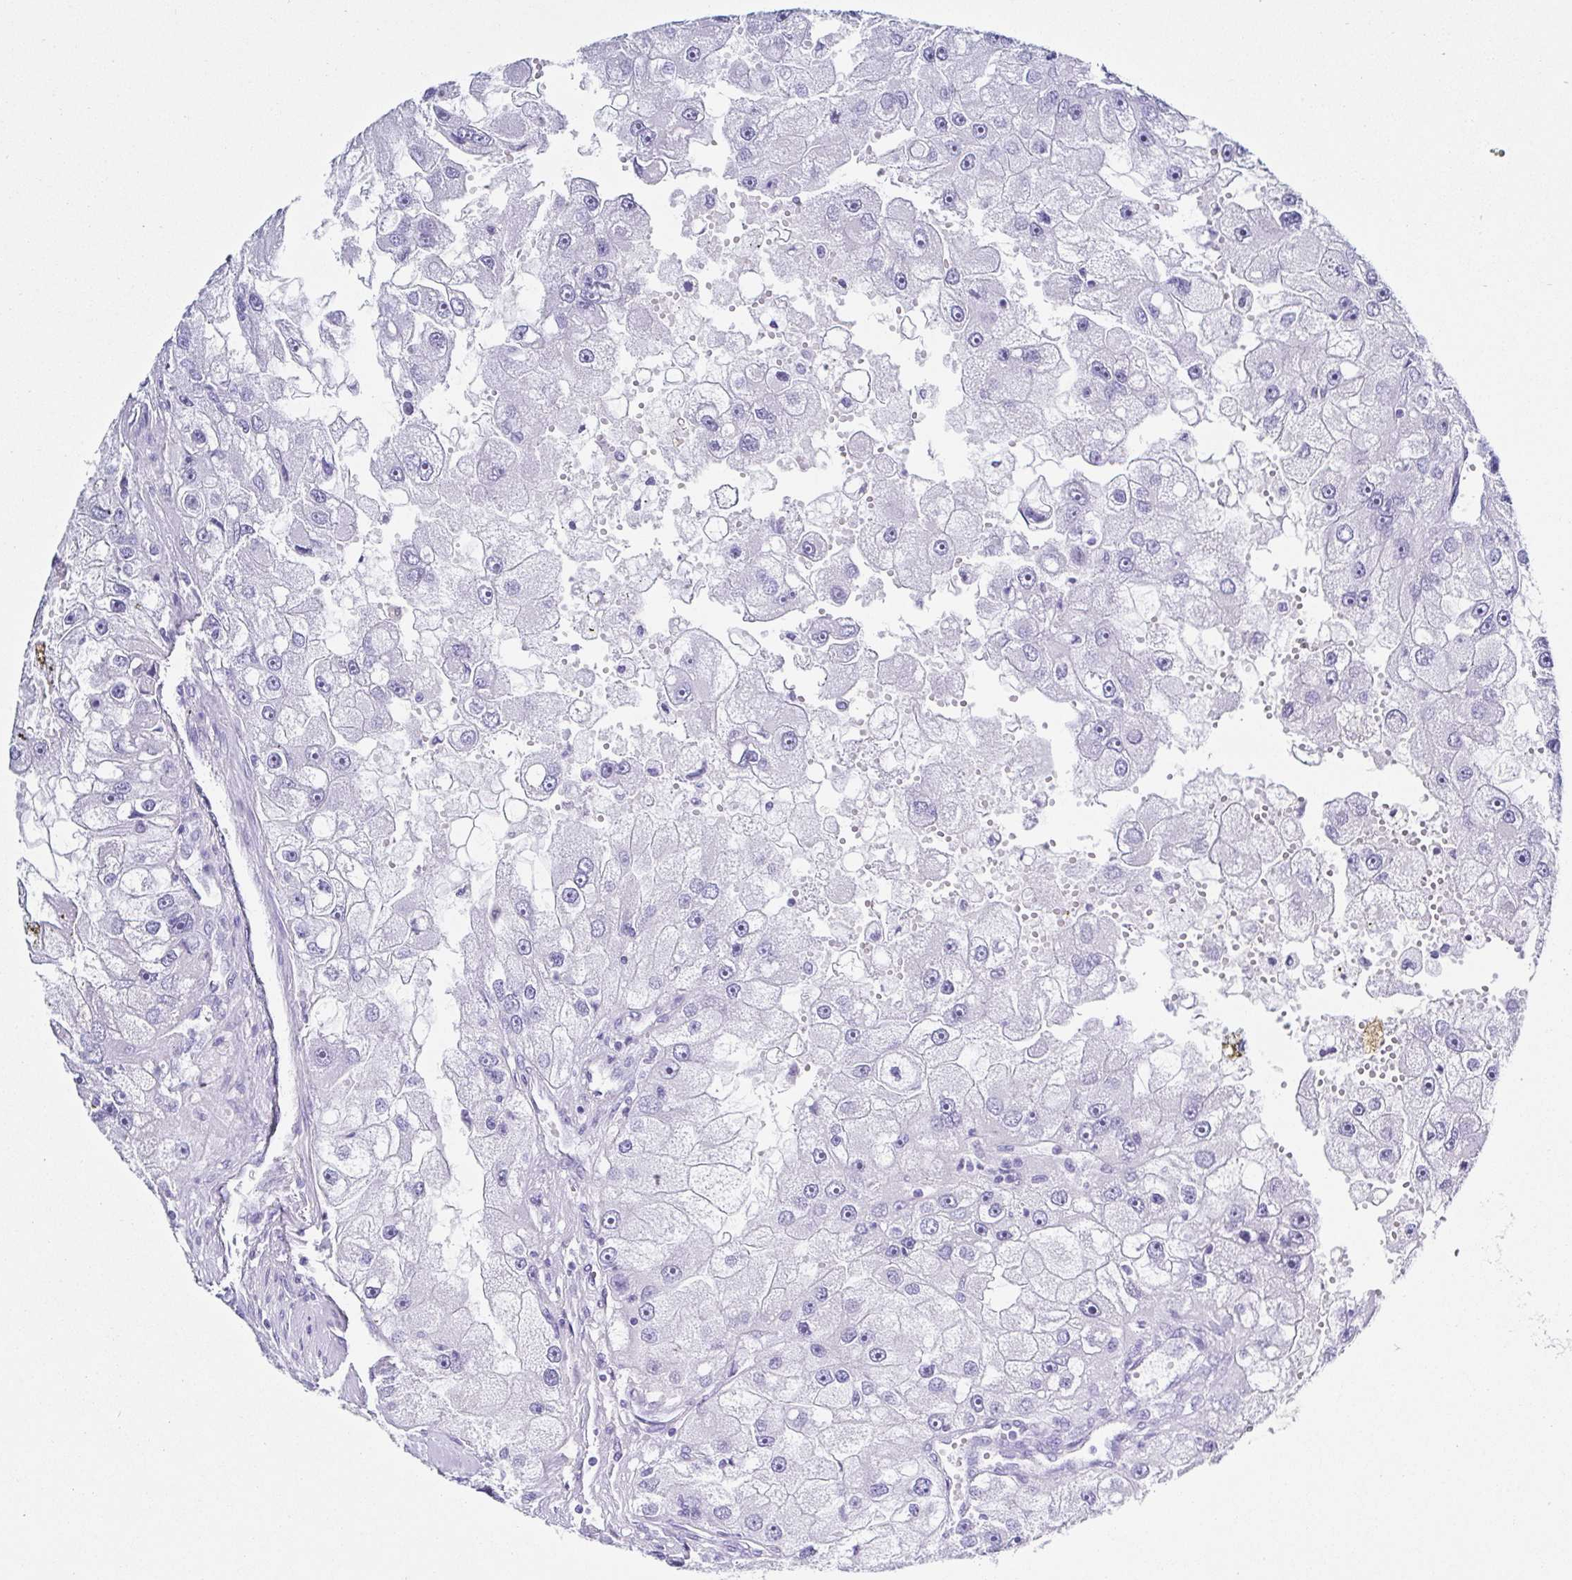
{"staining": {"intensity": "negative", "quantity": "none", "location": "none"}, "tissue": "renal cancer", "cell_type": "Tumor cells", "image_type": "cancer", "snomed": [{"axis": "morphology", "description": "Adenocarcinoma, NOS"}, {"axis": "topography", "description": "Kidney"}], "caption": "A histopathology image of renal adenocarcinoma stained for a protein exhibits no brown staining in tumor cells.", "gene": "TNNT2", "patient": {"sex": "male", "age": 63}}